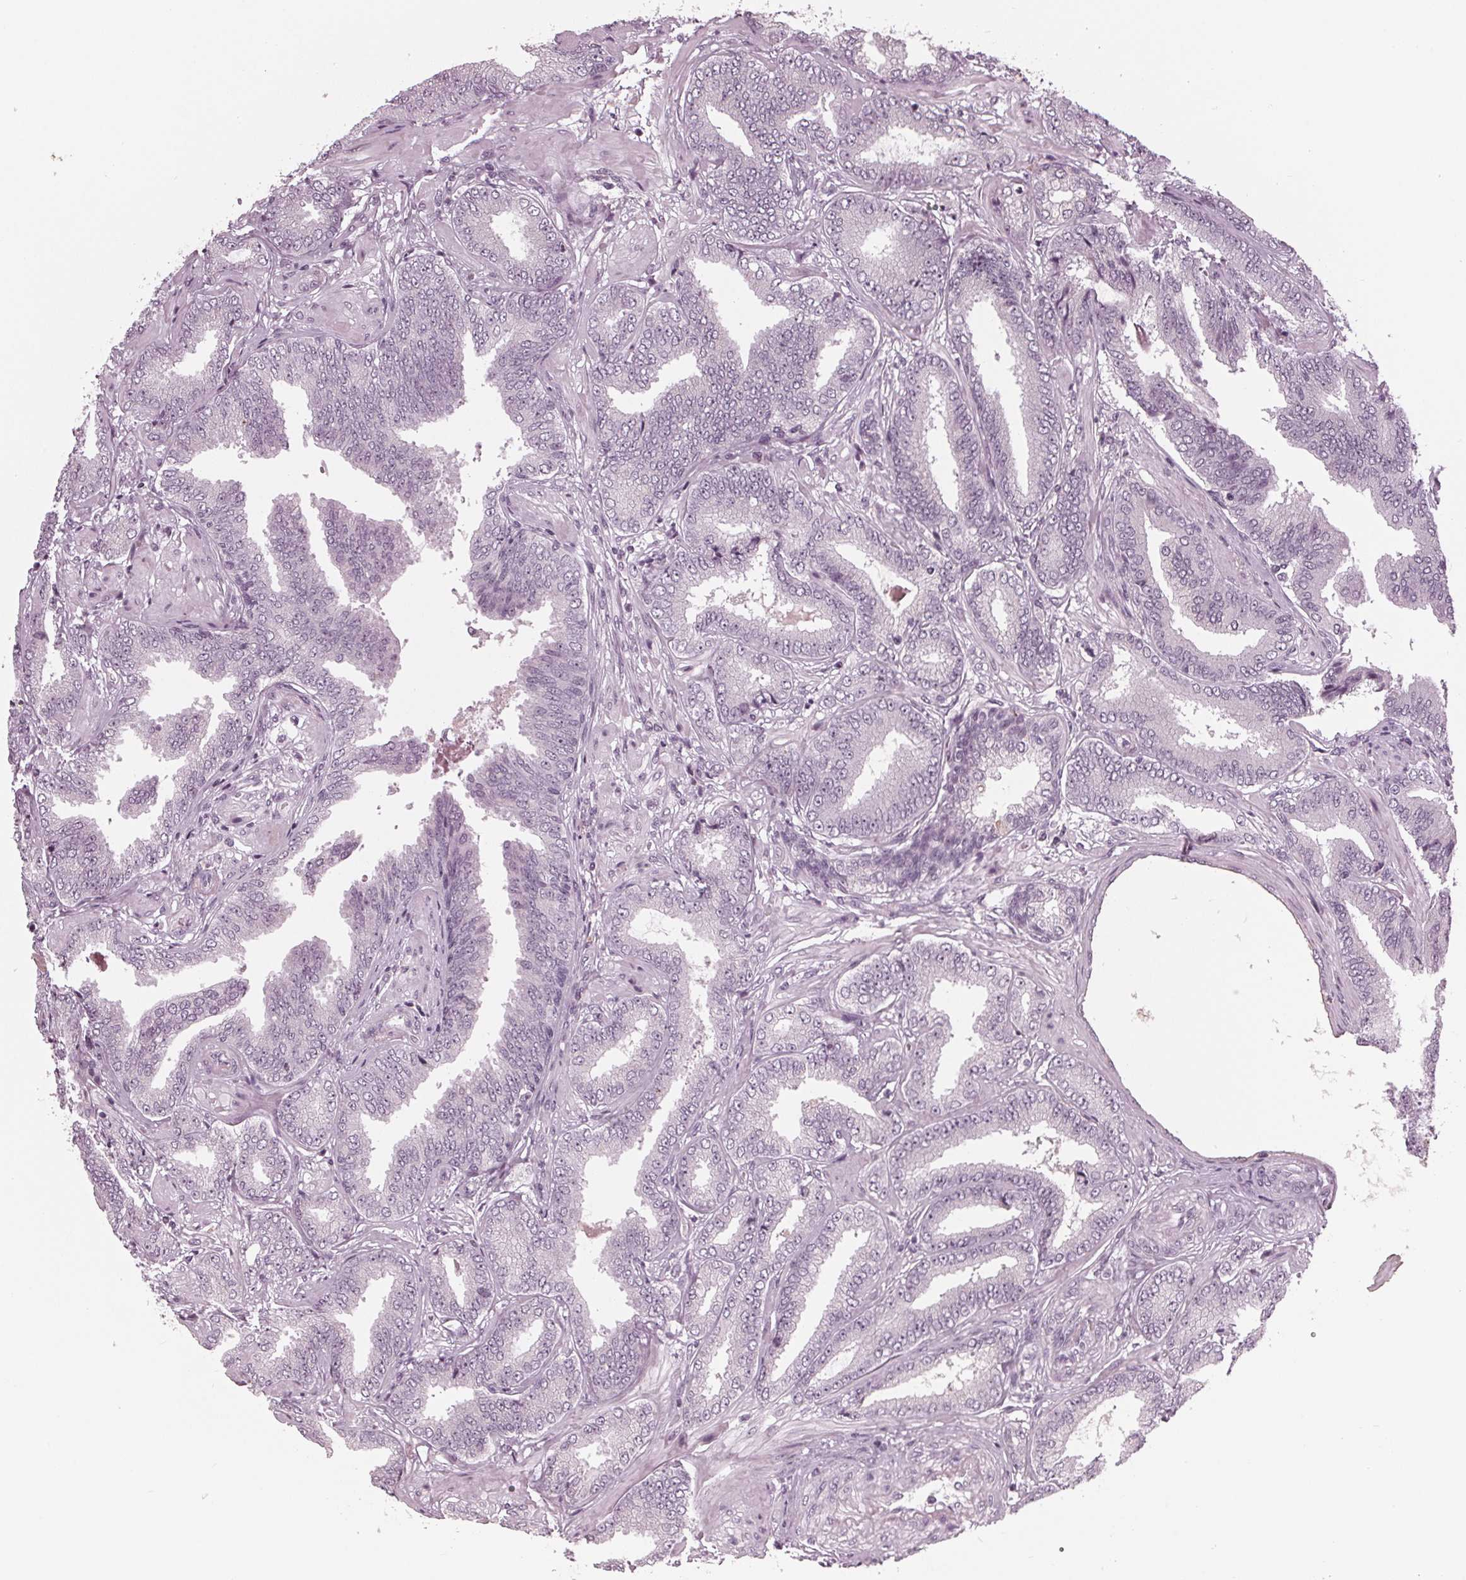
{"staining": {"intensity": "negative", "quantity": "none", "location": "none"}, "tissue": "prostate cancer", "cell_type": "Tumor cells", "image_type": "cancer", "snomed": [{"axis": "morphology", "description": "Adenocarcinoma, Low grade"}, {"axis": "topography", "description": "Prostate"}], "caption": "There is no significant positivity in tumor cells of prostate cancer.", "gene": "ADPRHL1", "patient": {"sex": "male", "age": 55}}